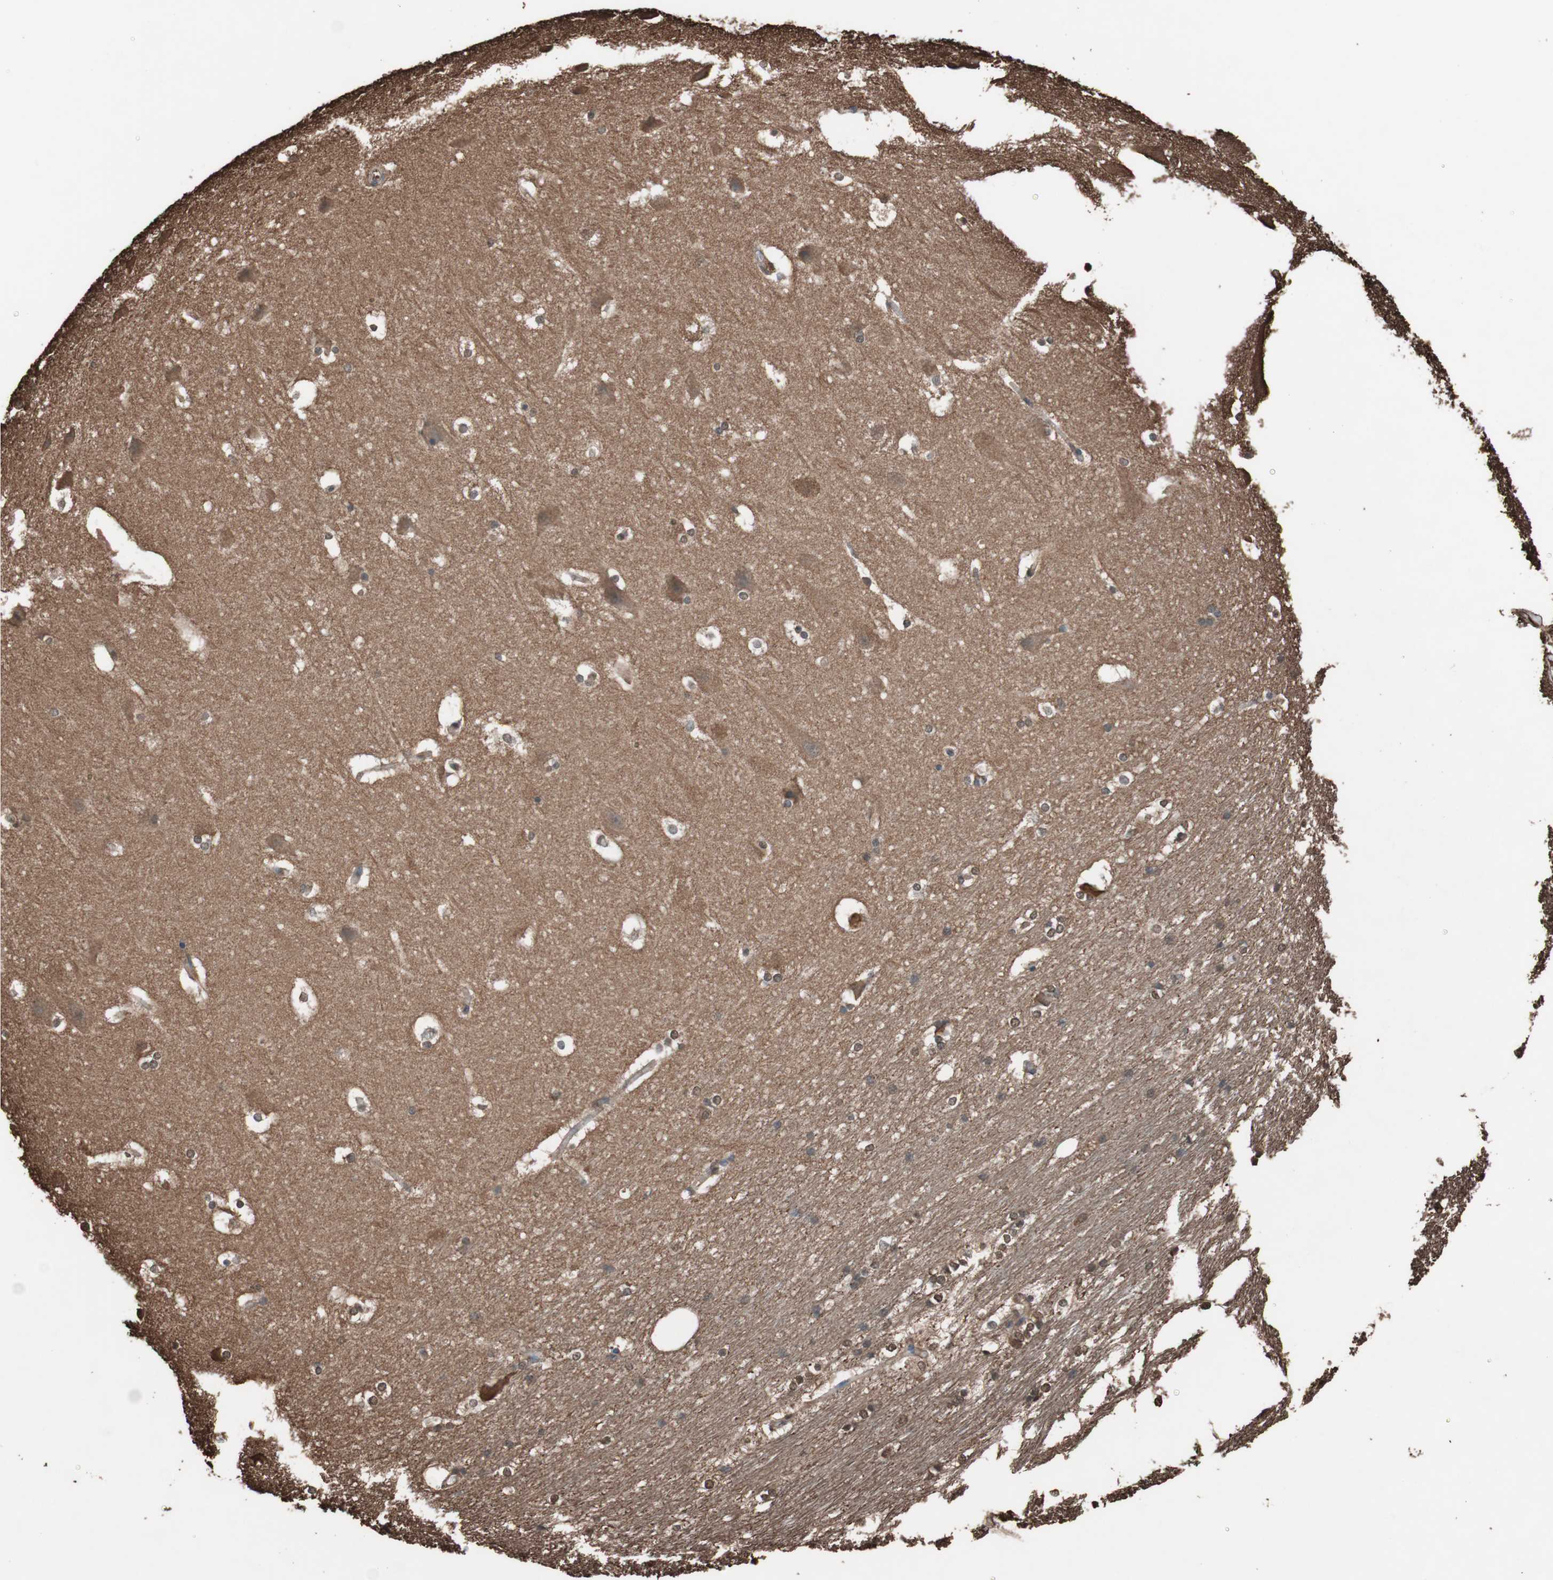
{"staining": {"intensity": "moderate", "quantity": "<25%", "location": "cytoplasmic/membranous"}, "tissue": "hippocampus", "cell_type": "Glial cells", "image_type": "normal", "snomed": [{"axis": "morphology", "description": "Normal tissue, NOS"}, {"axis": "topography", "description": "Hippocampus"}], "caption": "Immunohistochemistry staining of unremarkable hippocampus, which shows low levels of moderate cytoplasmic/membranous expression in approximately <25% of glial cells indicating moderate cytoplasmic/membranous protein staining. The staining was performed using DAB (brown) for protein detection and nuclei were counterstained in hematoxylin (blue).", "gene": "CALM2", "patient": {"sex": "female", "age": 19}}